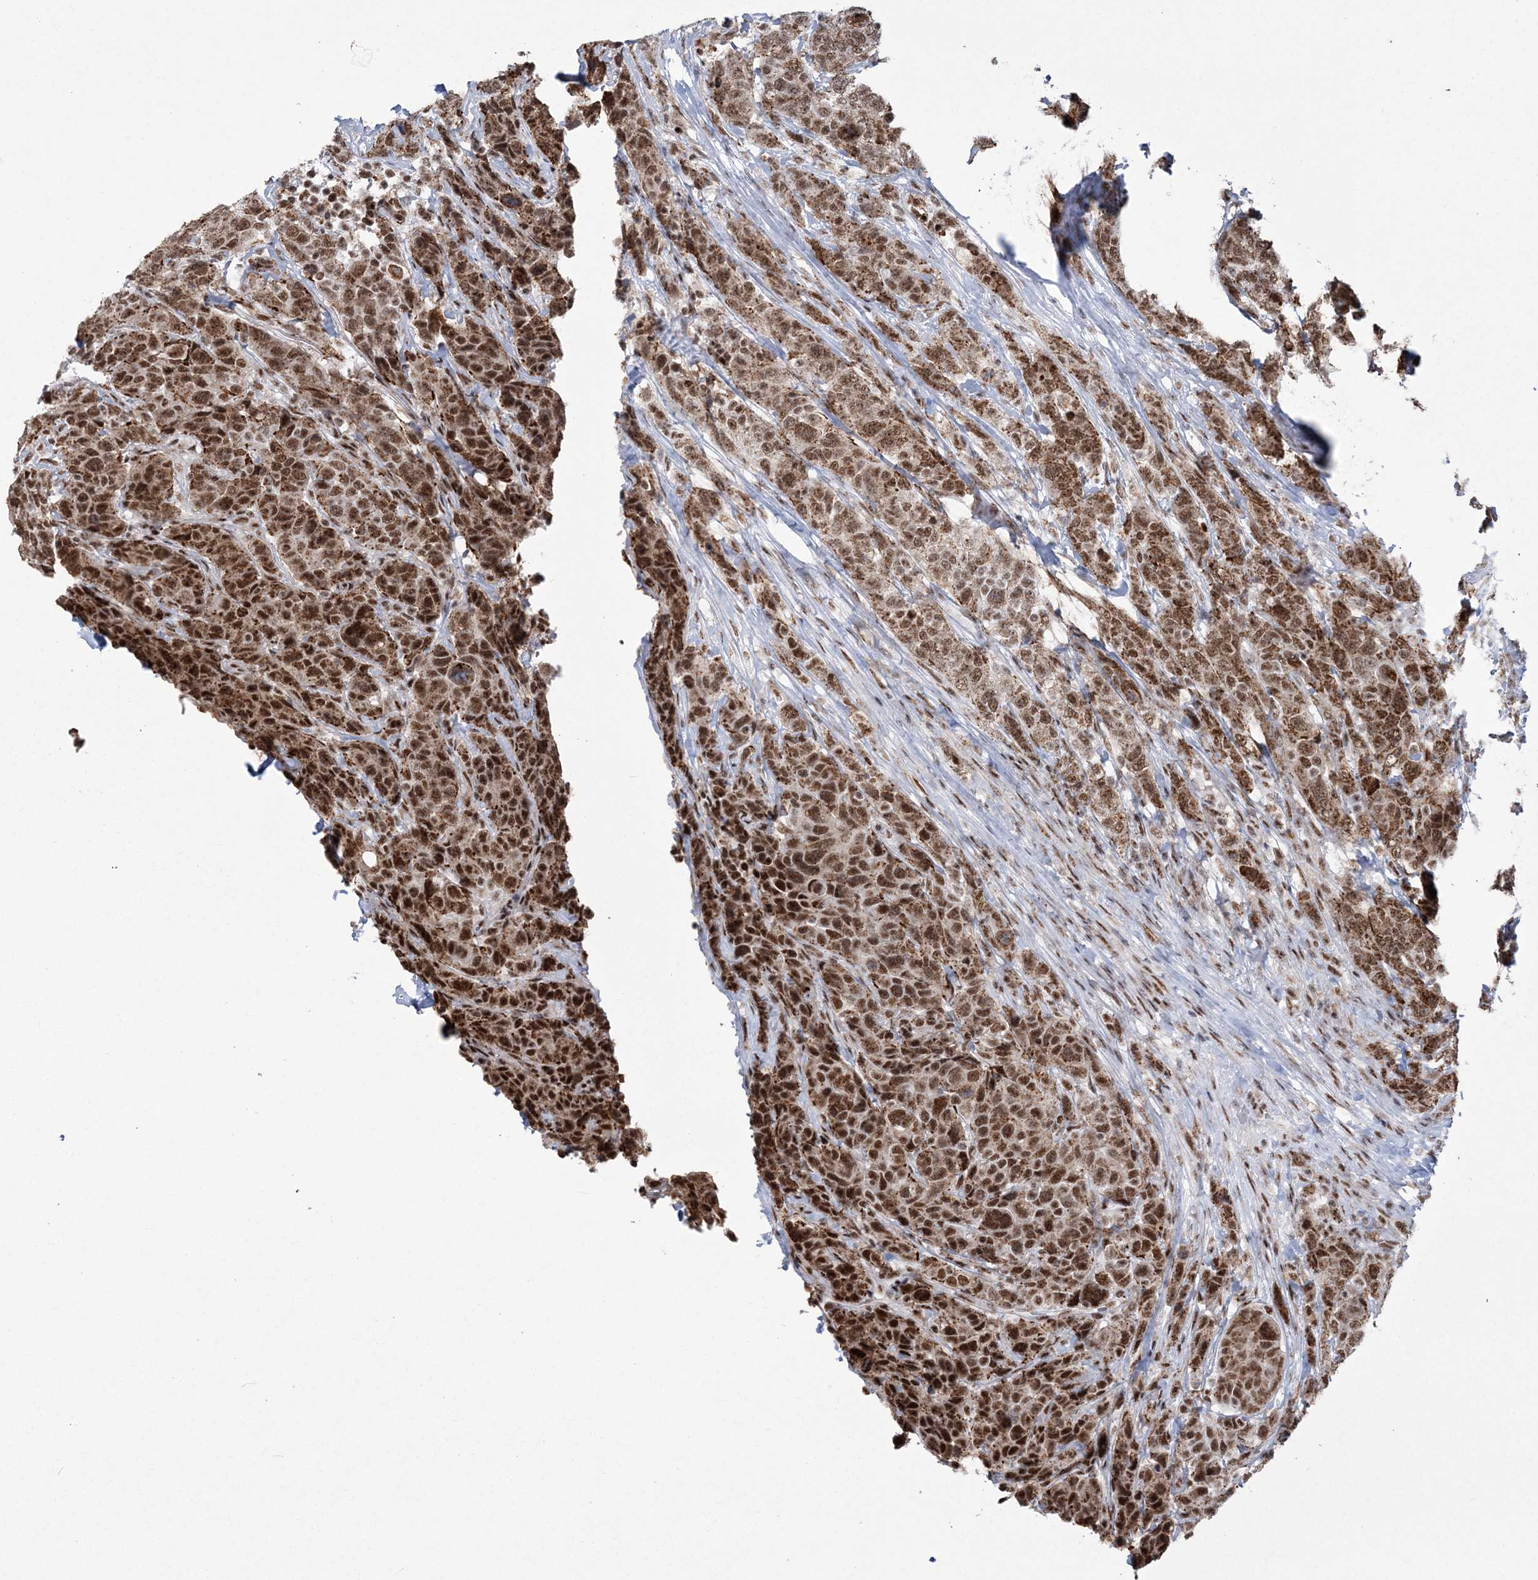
{"staining": {"intensity": "strong", "quantity": ">75%", "location": "cytoplasmic/membranous,nuclear"}, "tissue": "breast cancer", "cell_type": "Tumor cells", "image_type": "cancer", "snomed": [{"axis": "morphology", "description": "Duct carcinoma"}, {"axis": "topography", "description": "Breast"}], "caption": "There is high levels of strong cytoplasmic/membranous and nuclear positivity in tumor cells of breast cancer (infiltrating ductal carcinoma), as demonstrated by immunohistochemical staining (brown color).", "gene": "RBM17", "patient": {"sex": "female", "age": 37}}